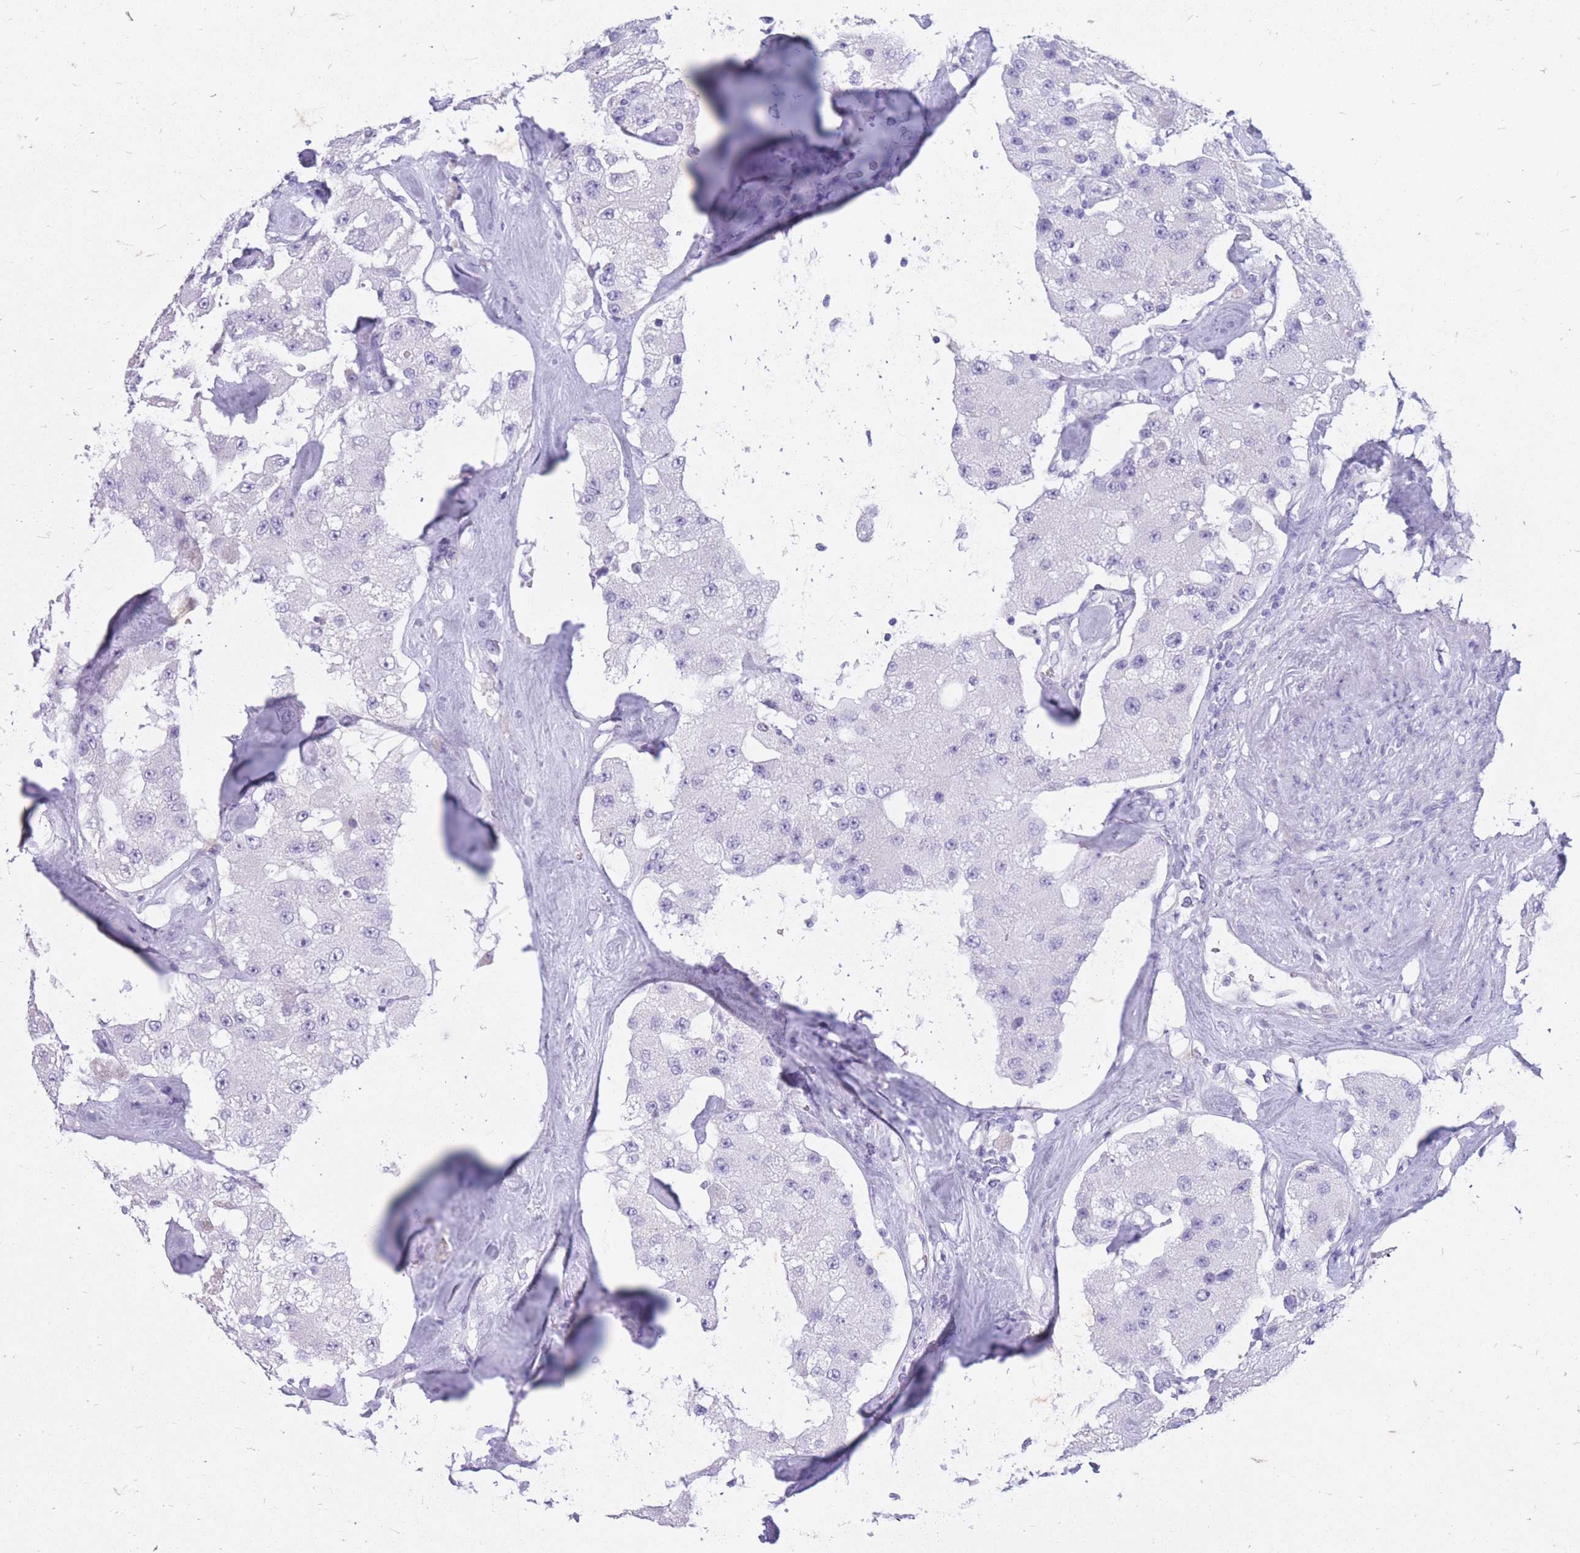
{"staining": {"intensity": "negative", "quantity": "none", "location": "none"}, "tissue": "carcinoid", "cell_type": "Tumor cells", "image_type": "cancer", "snomed": [{"axis": "morphology", "description": "Carcinoid, malignant, NOS"}, {"axis": "topography", "description": "Pancreas"}], "caption": "High power microscopy micrograph of an immunohistochemistry photomicrograph of carcinoid, revealing no significant staining in tumor cells.", "gene": "ZFP37", "patient": {"sex": "male", "age": 41}}